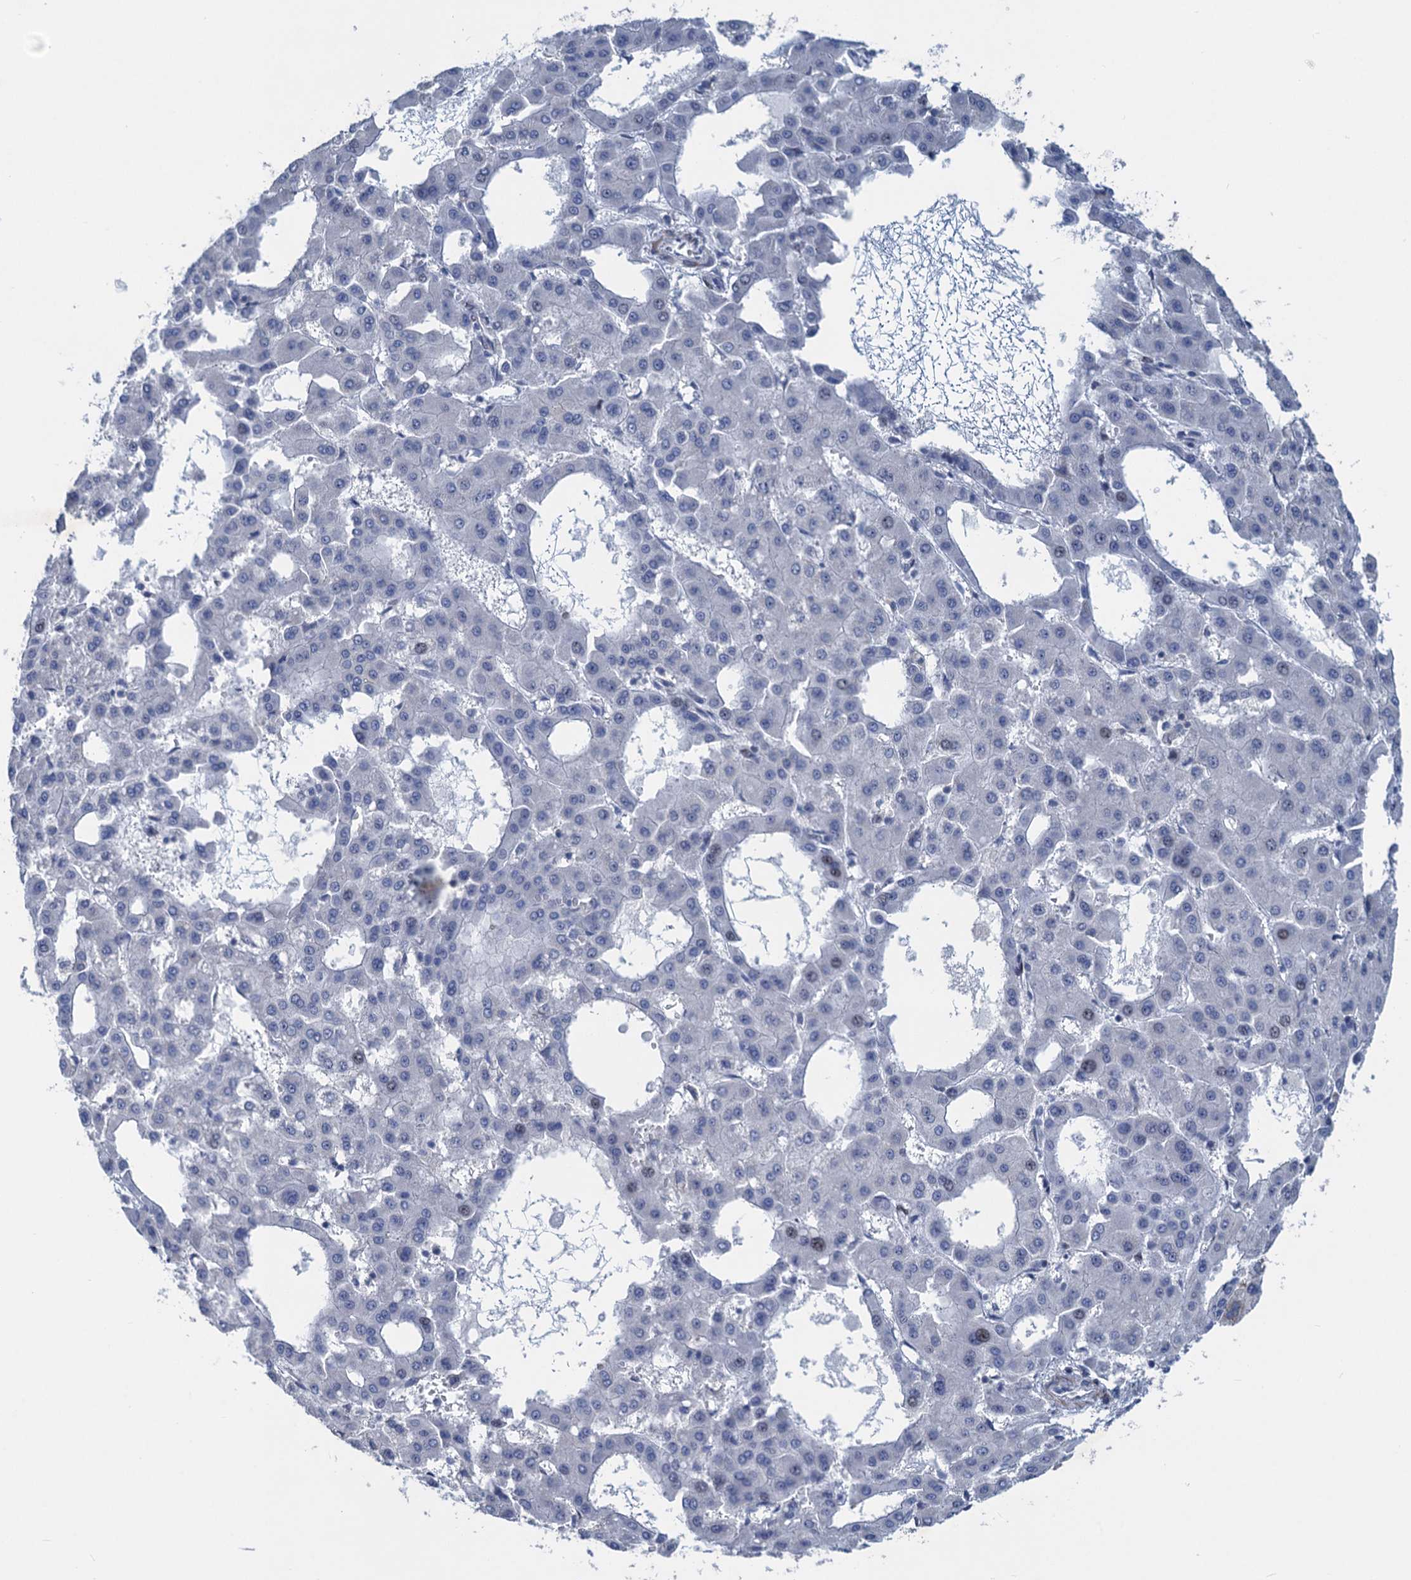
{"staining": {"intensity": "negative", "quantity": "none", "location": "none"}, "tissue": "liver cancer", "cell_type": "Tumor cells", "image_type": "cancer", "snomed": [{"axis": "morphology", "description": "Carcinoma, Hepatocellular, NOS"}, {"axis": "topography", "description": "Liver"}], "caption": "The immunohistochemistry (IHC) histopathology image has no significant positivity in tumor cells of hepatocellular carcinoma (liver) tissue.", "gene": "ESYT3", "patient": {"sex": "male", "age": 47}}